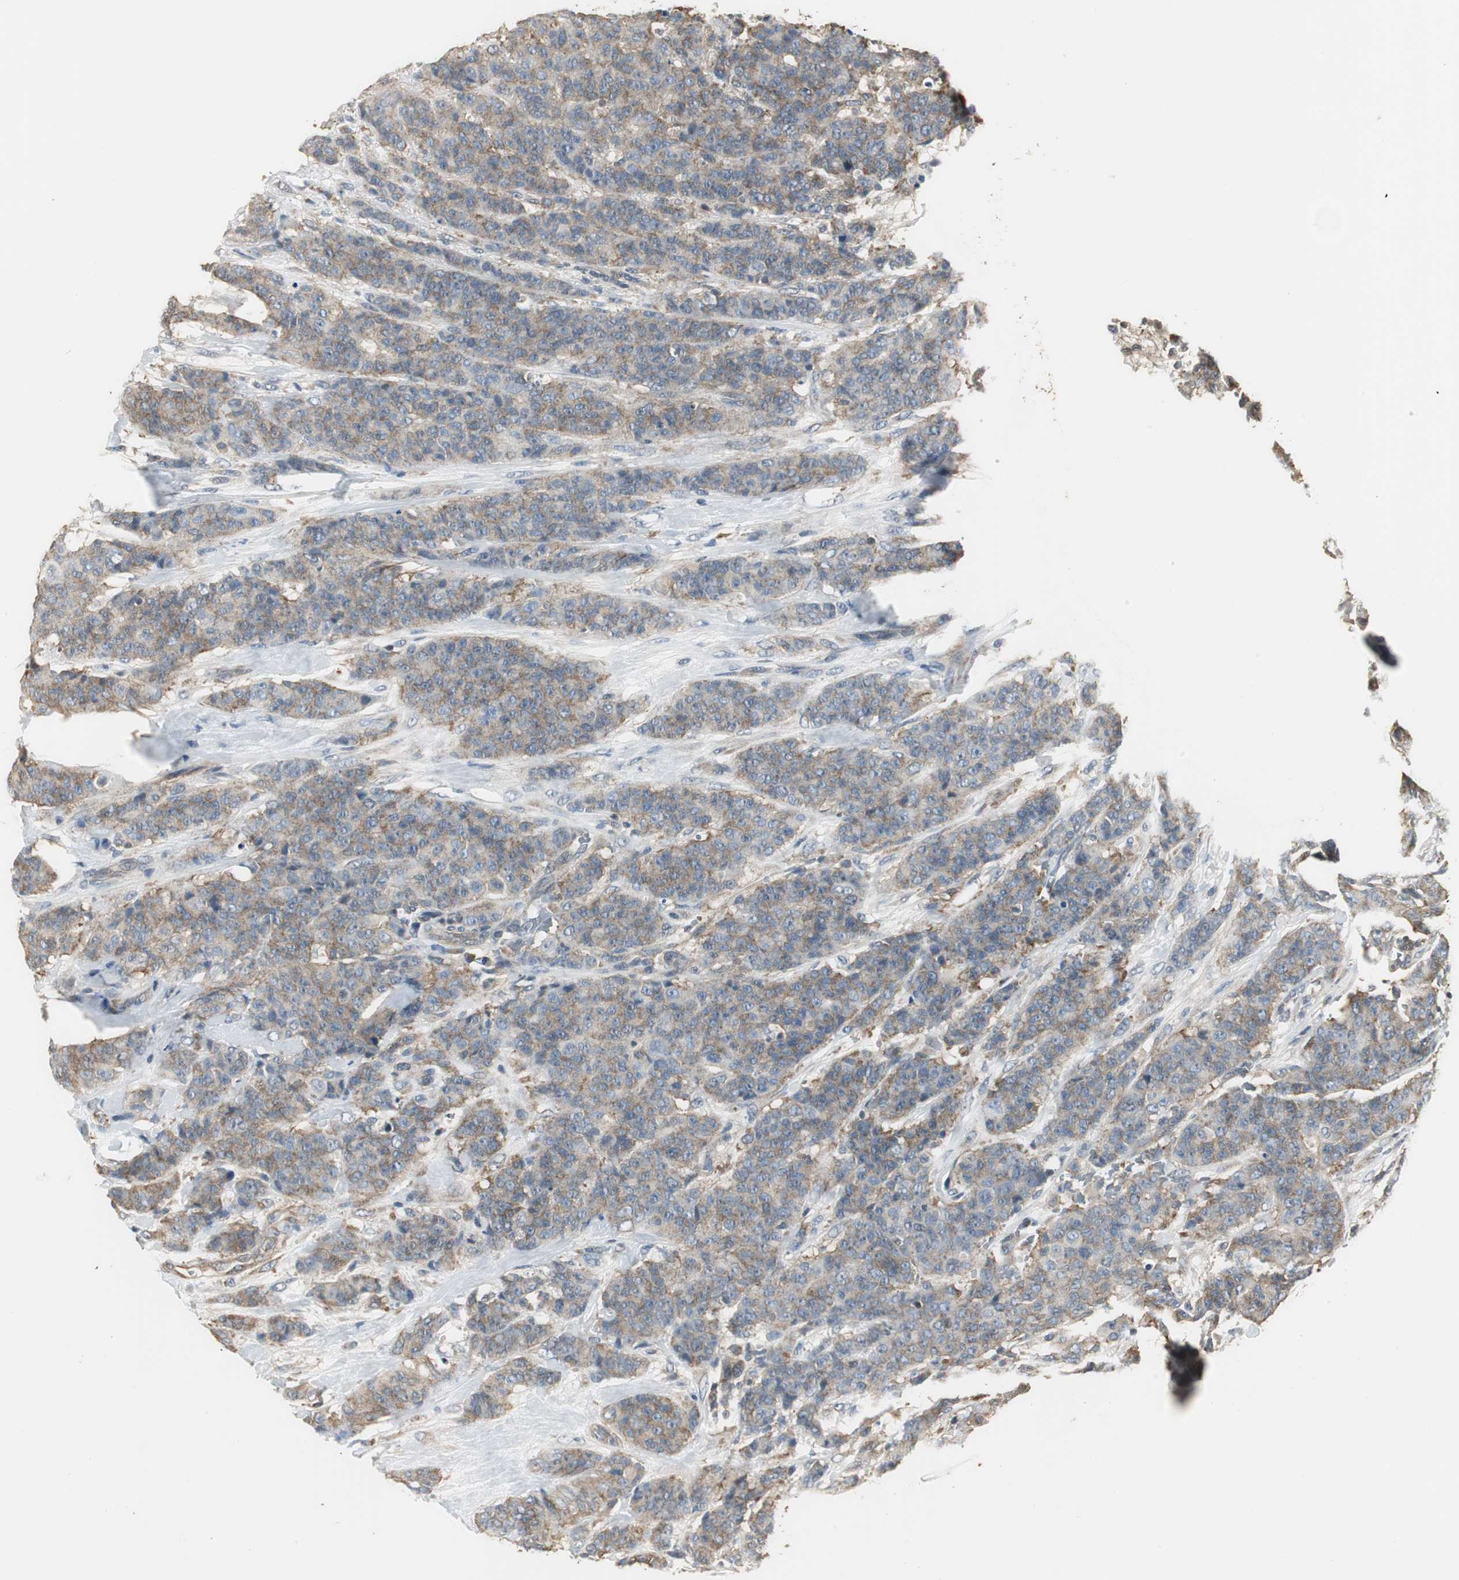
{"staining": {"intensity": "weak", "quantity": ">75%", "location": "cytoplasmic/membranous"}, "tissue": "breast cancer", "cell_type": "Tumor cells", "image_type": "cancer", "snomed": [{"axis": "morphology", "description": "Duct carcinoma"}, {"axis": "topography", "description": "Breast"}], "caption": "Immunohistochemistry (IHC) of breast intraductal carcinoma demonstrates low levels of weak cytoplasmic/membranous expression in about >75% of tumor cells.", "gene": "CCT5", "patient": {"sex": "female", "age": 40}}